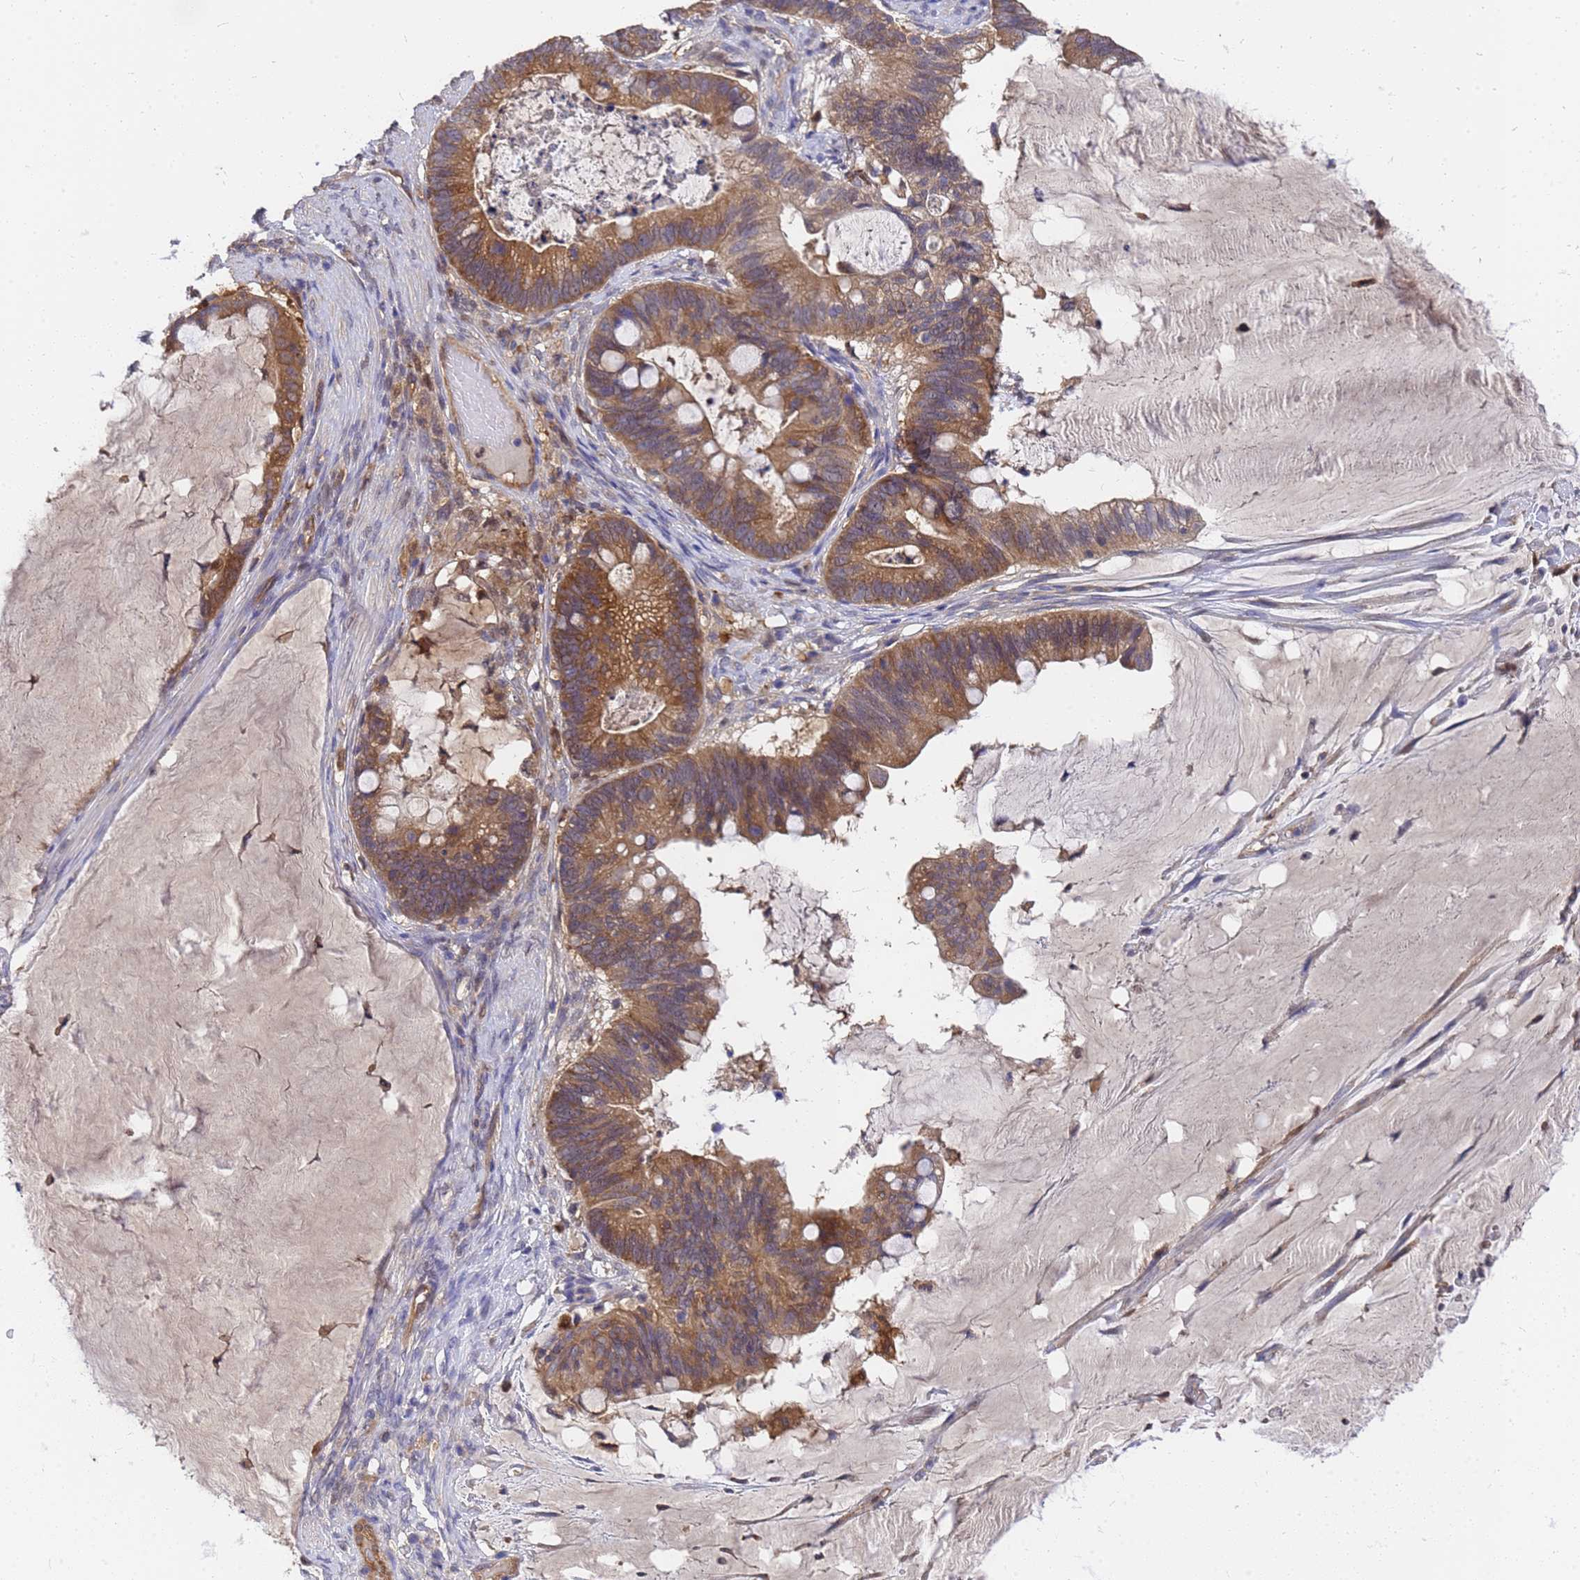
{"staining": {"intensity": "moderate", "quantity": ">75%", "location": "cytoplasmic/membranous"}, "tissue": "ovarian cancer", "cell_type": "Tumor cells", "image_type": "cancer", "snomed": [{"axis": "morphology", "description": "Cystadenocarcinoma, mucinous, NOS"}, {"axis": "topography", "description": "Ovary"}], "caption": "There is medium levels of moderate cytoplasmic/membranous positivity in tumor cells of mucinous cystadenocarcinoma (ovarian), as demonstrated by immunohistochemical staining (brown color).", "gene": "SLC35E2B", "patient": {"sex": "female", "age": 61}}